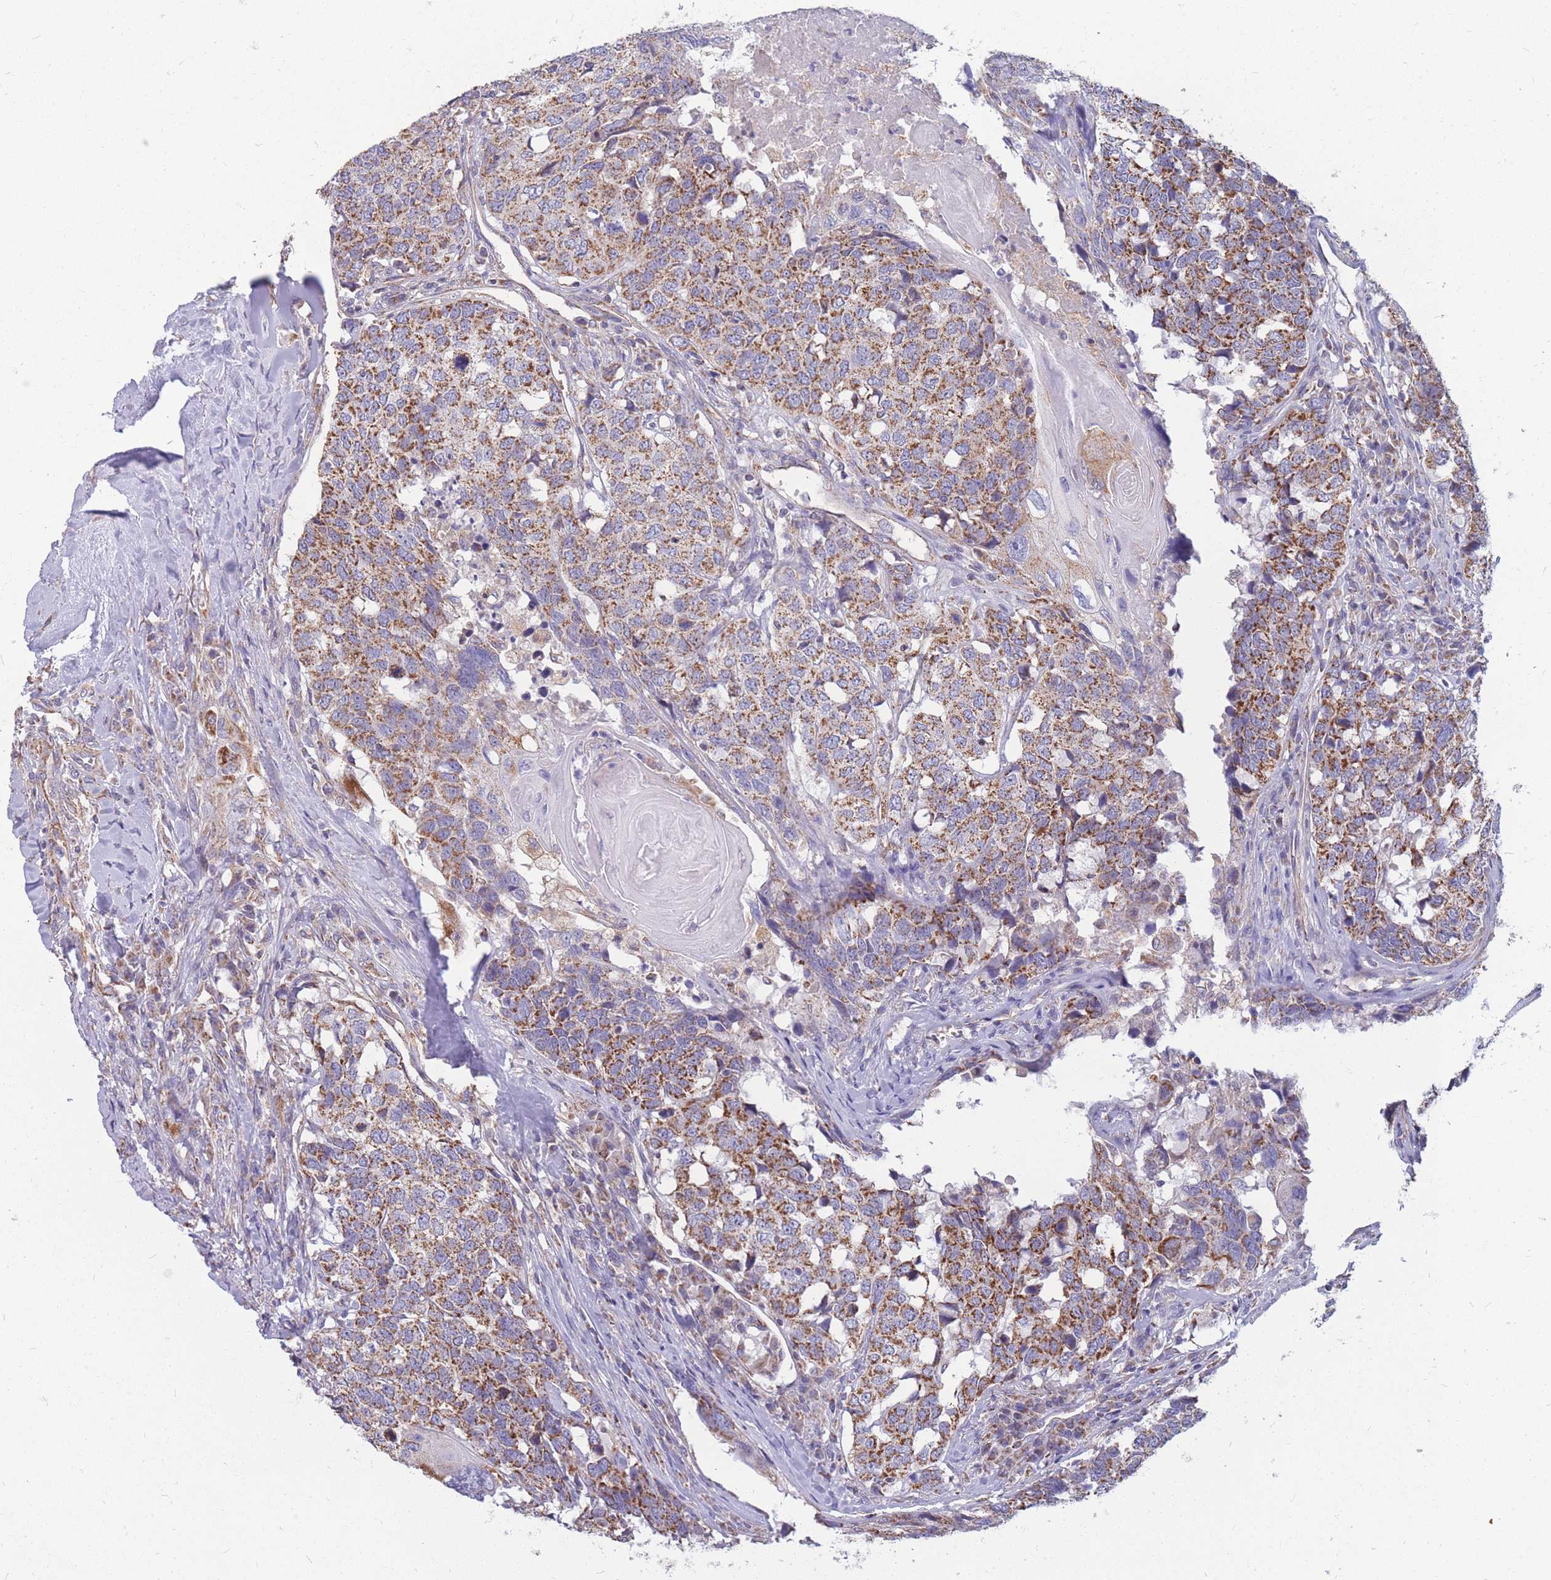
{"staining": {"intensity": "moderate", "quantity": ">75%", "location": "cytoplasmic/membranous"}, "tissue": "head and neck cancer", "cell_type": "Tumor cells", "image_type": "cancer", "snomed": [{"axis": "morphology", "description": "Squamous cell carcinoma, NOS"}, {"axis": "topography", "description": "Head-Neck"}], "caption": "Tumor cells demonstrate medium levels of moderate cytoplasmic/membranous staining in about >75% of cells in squamous cell carcinoma (head and neck). The staining was performed using DAB, with brown indicating positive protein expression. Nuclei are stained blue with hematoxylin.", "gene": "MRPS9", "patient": {"sex": "male", "age": 66}}